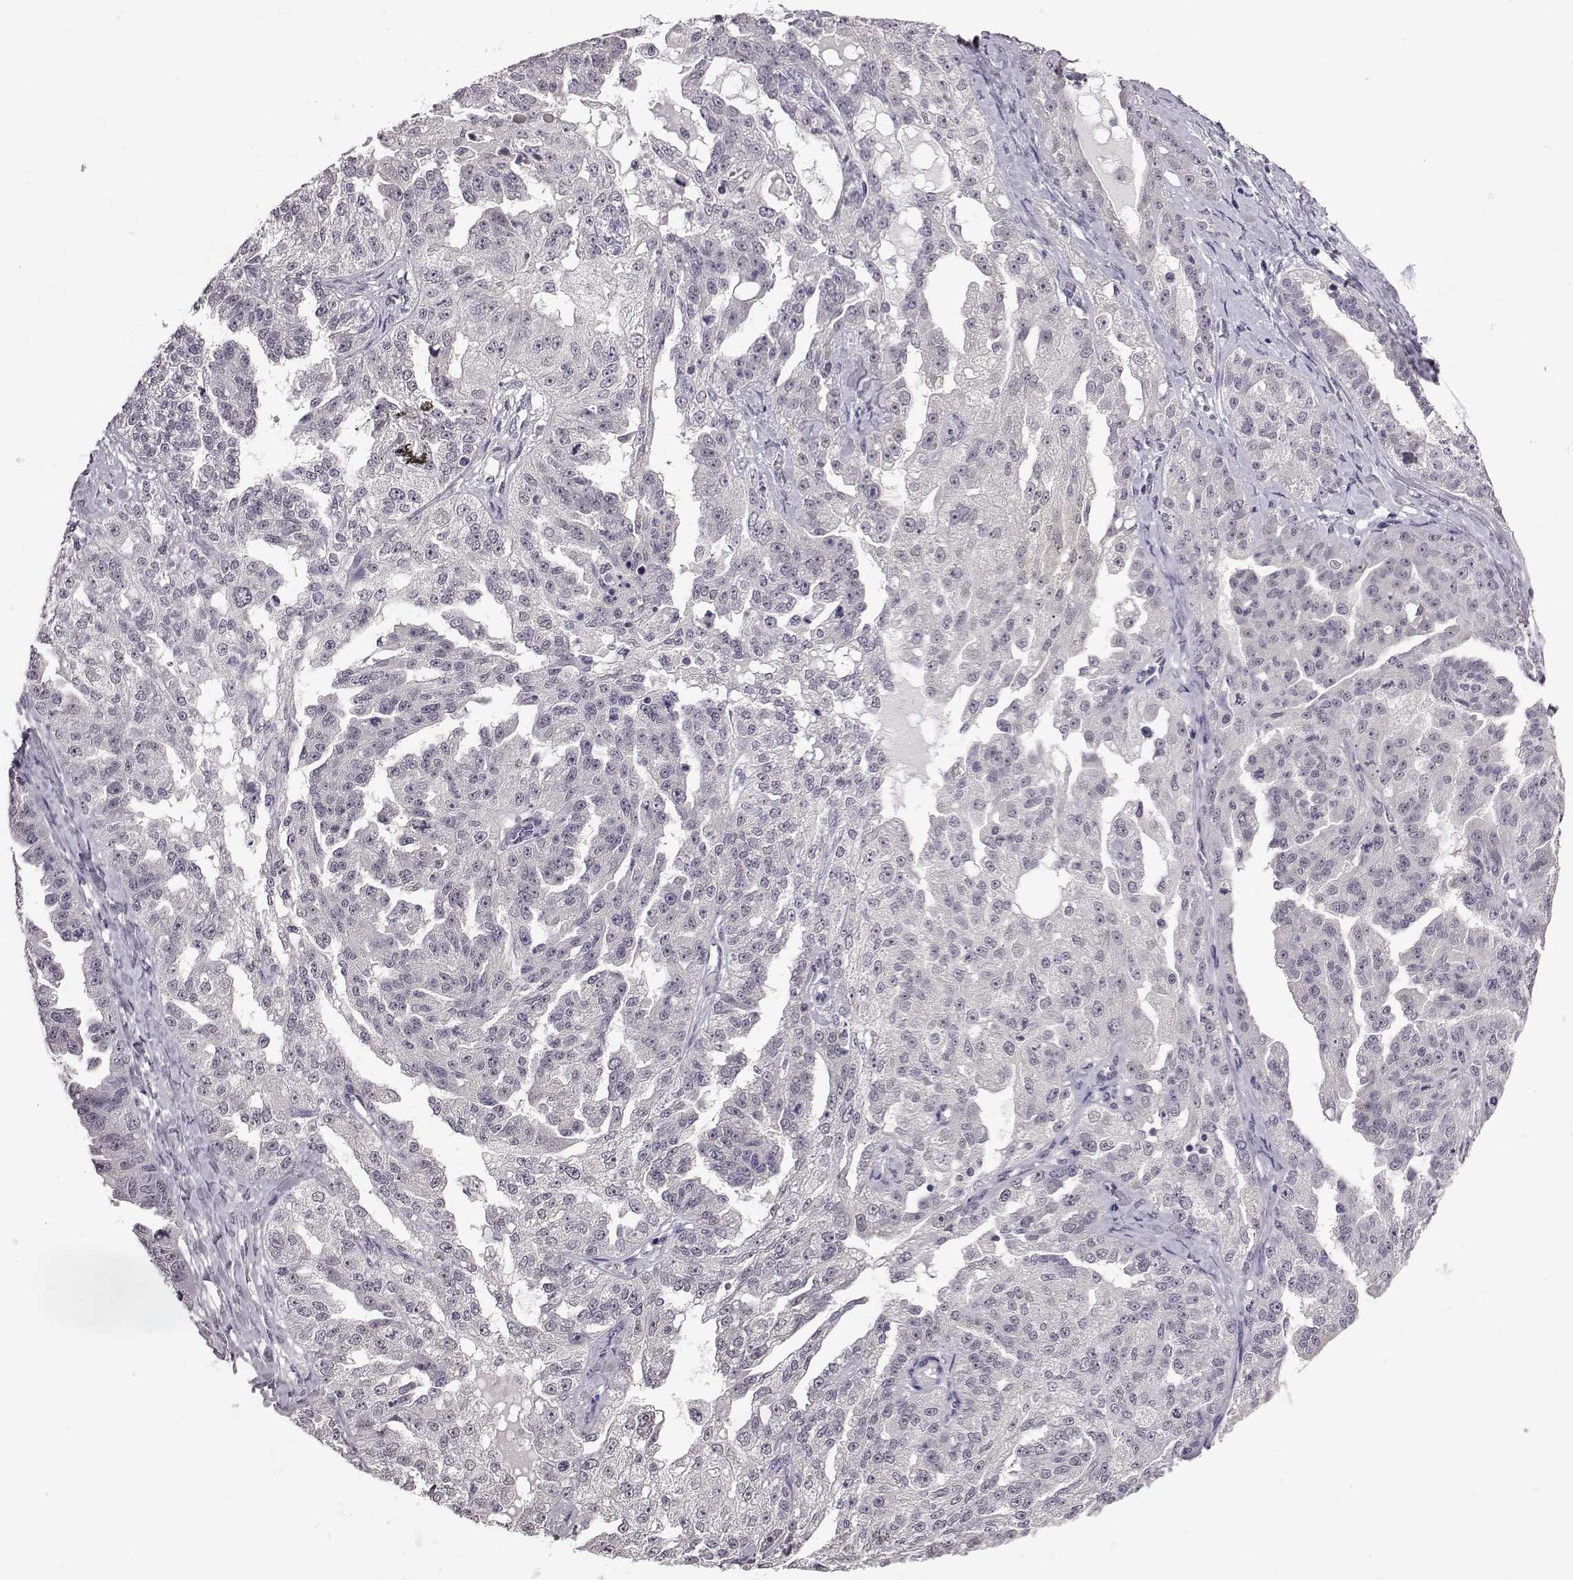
{"staining": {"intensity": "negative", "quantity": "none", "location": "none"}, "tissue": "ovarian cancer", "cell_type": "Tumor cells", "image_type": "cancer", "snomed": [{"axis": "morphology", "description": "Cystadenocarcinoma, serous, NOS"}, {"axis": "topography", "description": "Ovary"}], "caption": "Image shows no protein expression in tumor cells of serous cystadenocarcinoma (ovarian) tissue. Nuclei are stained in blue.", "gene": "C10orf62", "patient": {"sex": "female", "age": 58}}